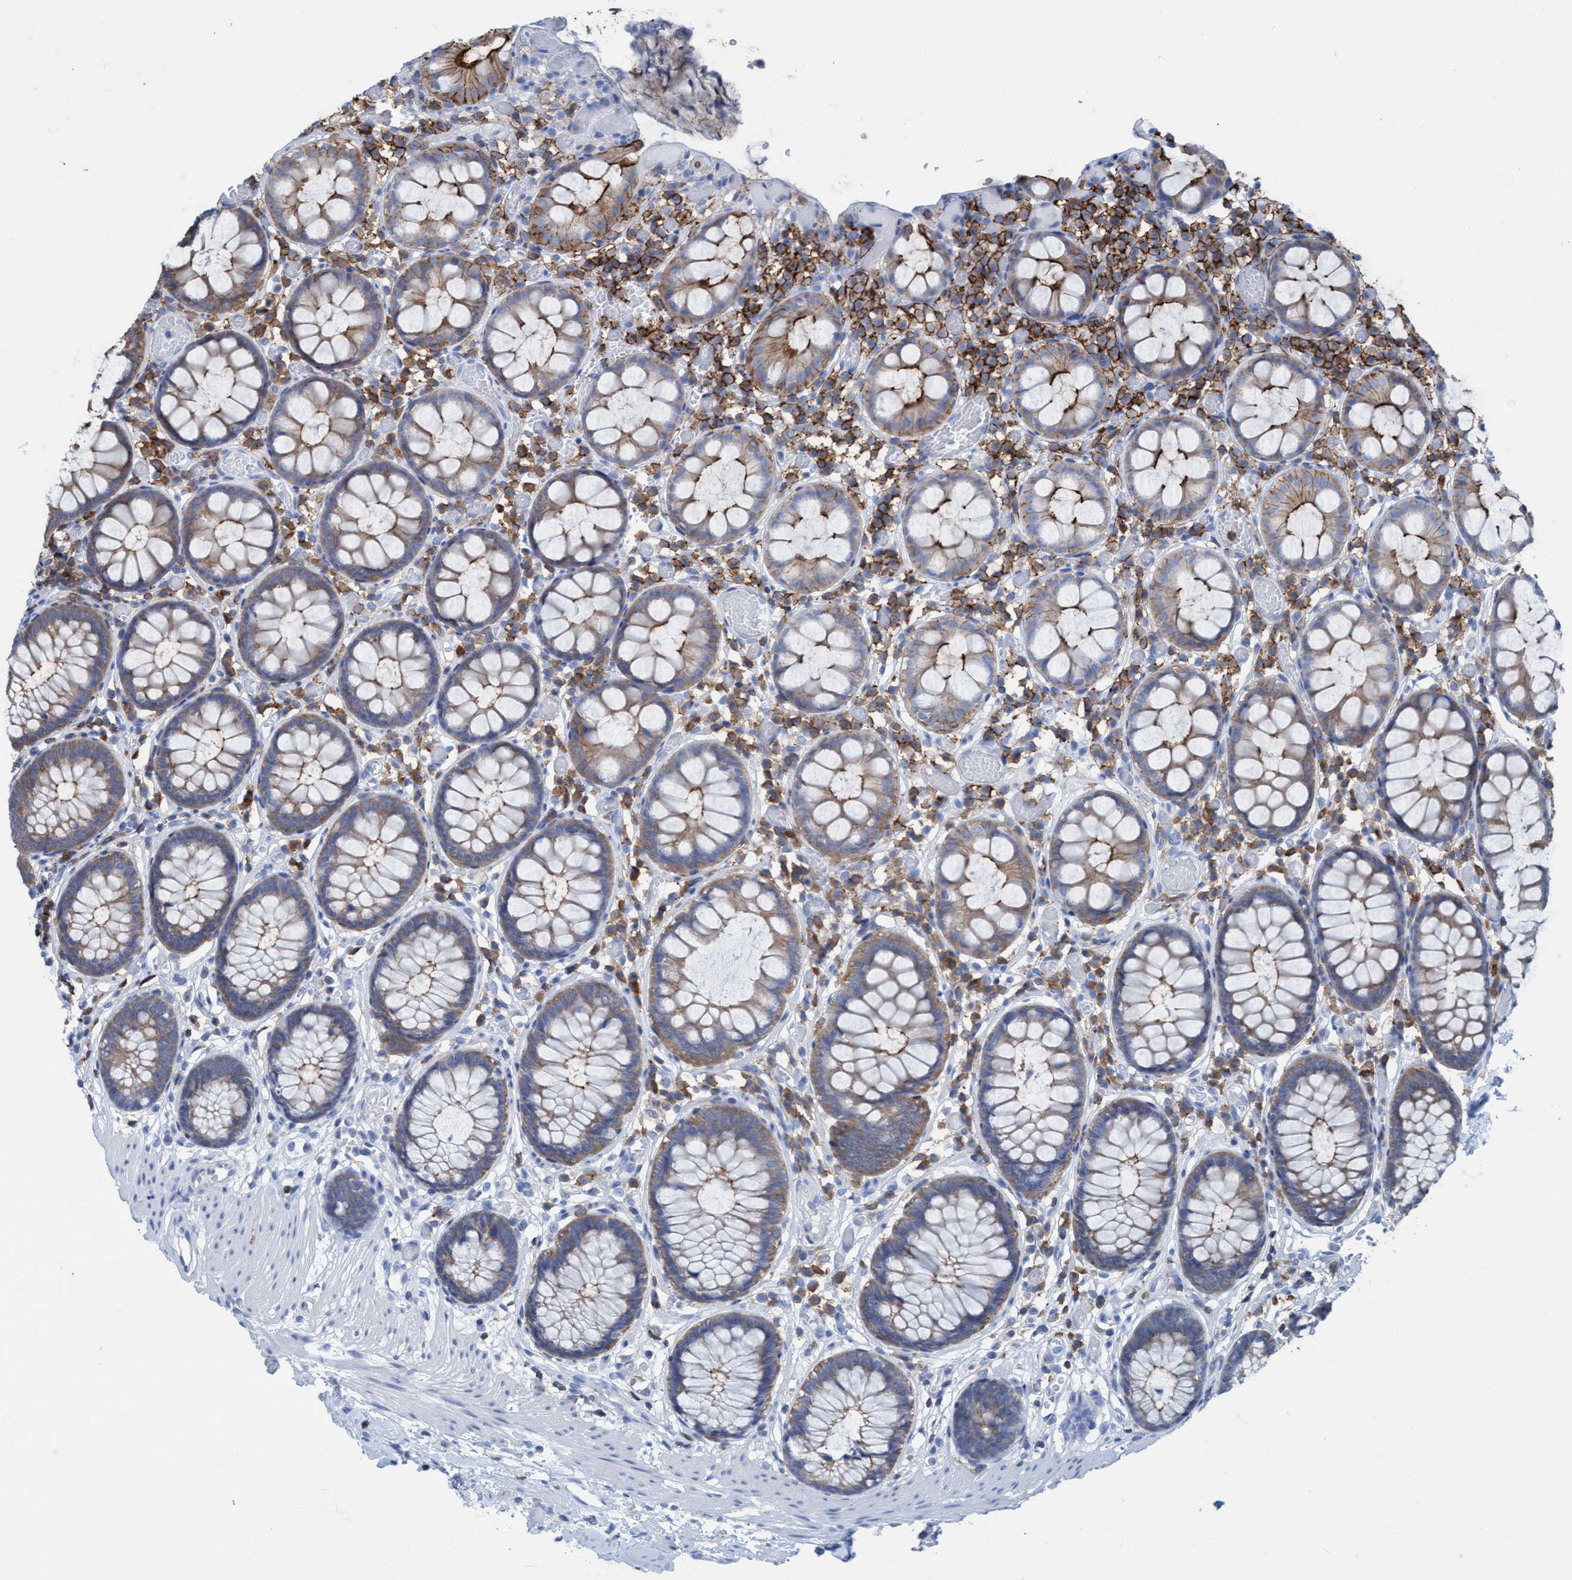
{"staining": {"intensity": "negative", "quantity": "none", "location": "none"}, "tissue": "colon", "cell_type": "Endothelial cells", "image_type": "normal", "snomed": [{"axis": "morphology", "description": "Normal tissue, NOS"}, {"axis": "topography", "description": "Colon"}], "caption": "Endothelial cells show no significant protein staining in unremarkable colon. (DAB (3,3'-diaminobenzidine) immunohistochemistry with hematoxylin counter stain).", "gene": "EZR", "patient": {"sex": "male", "age": 14}}